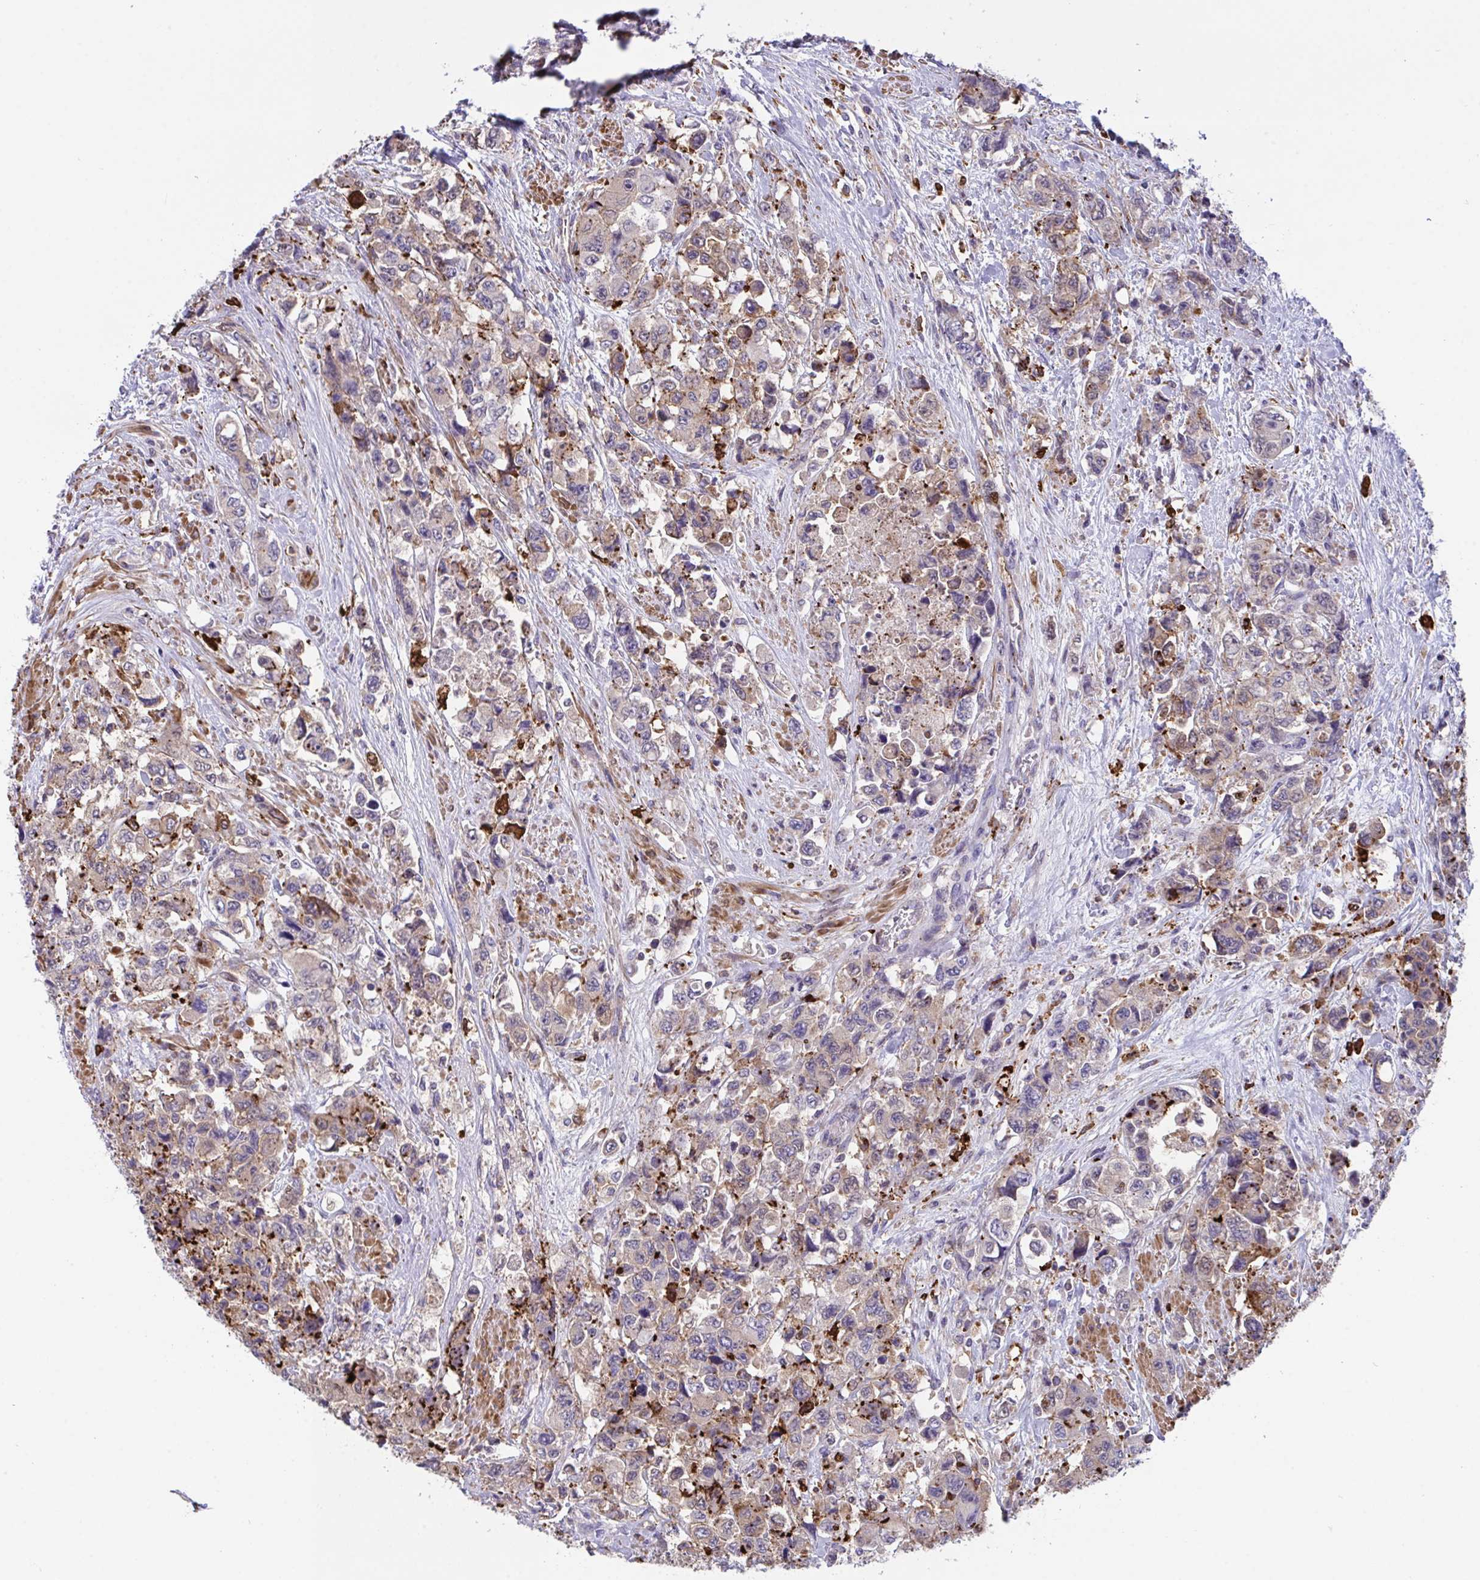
{"staining": {"intensity": "weak", "quantity": "25%-75%", "location": "cytoplasmic/membranous"}, "tissue": "urothelial cancer", "cell_type": "Tumor cells", "image_type": "cancer", "snomed": [{"axis": "morphology", "description": "Urothelial carcinoma, High grade"}, {"axis": "topography", "description": "Urinary bladder"}], "caption": "This is a micrograph of immunohistochemistry (IHC) staining of urothelial carcinoma (high-grade), which shows weak expression in the cytoplasmic/membranous of tumor cells.", "gene": "PPIH", "patient": {"sex": "female", "age": 78}}